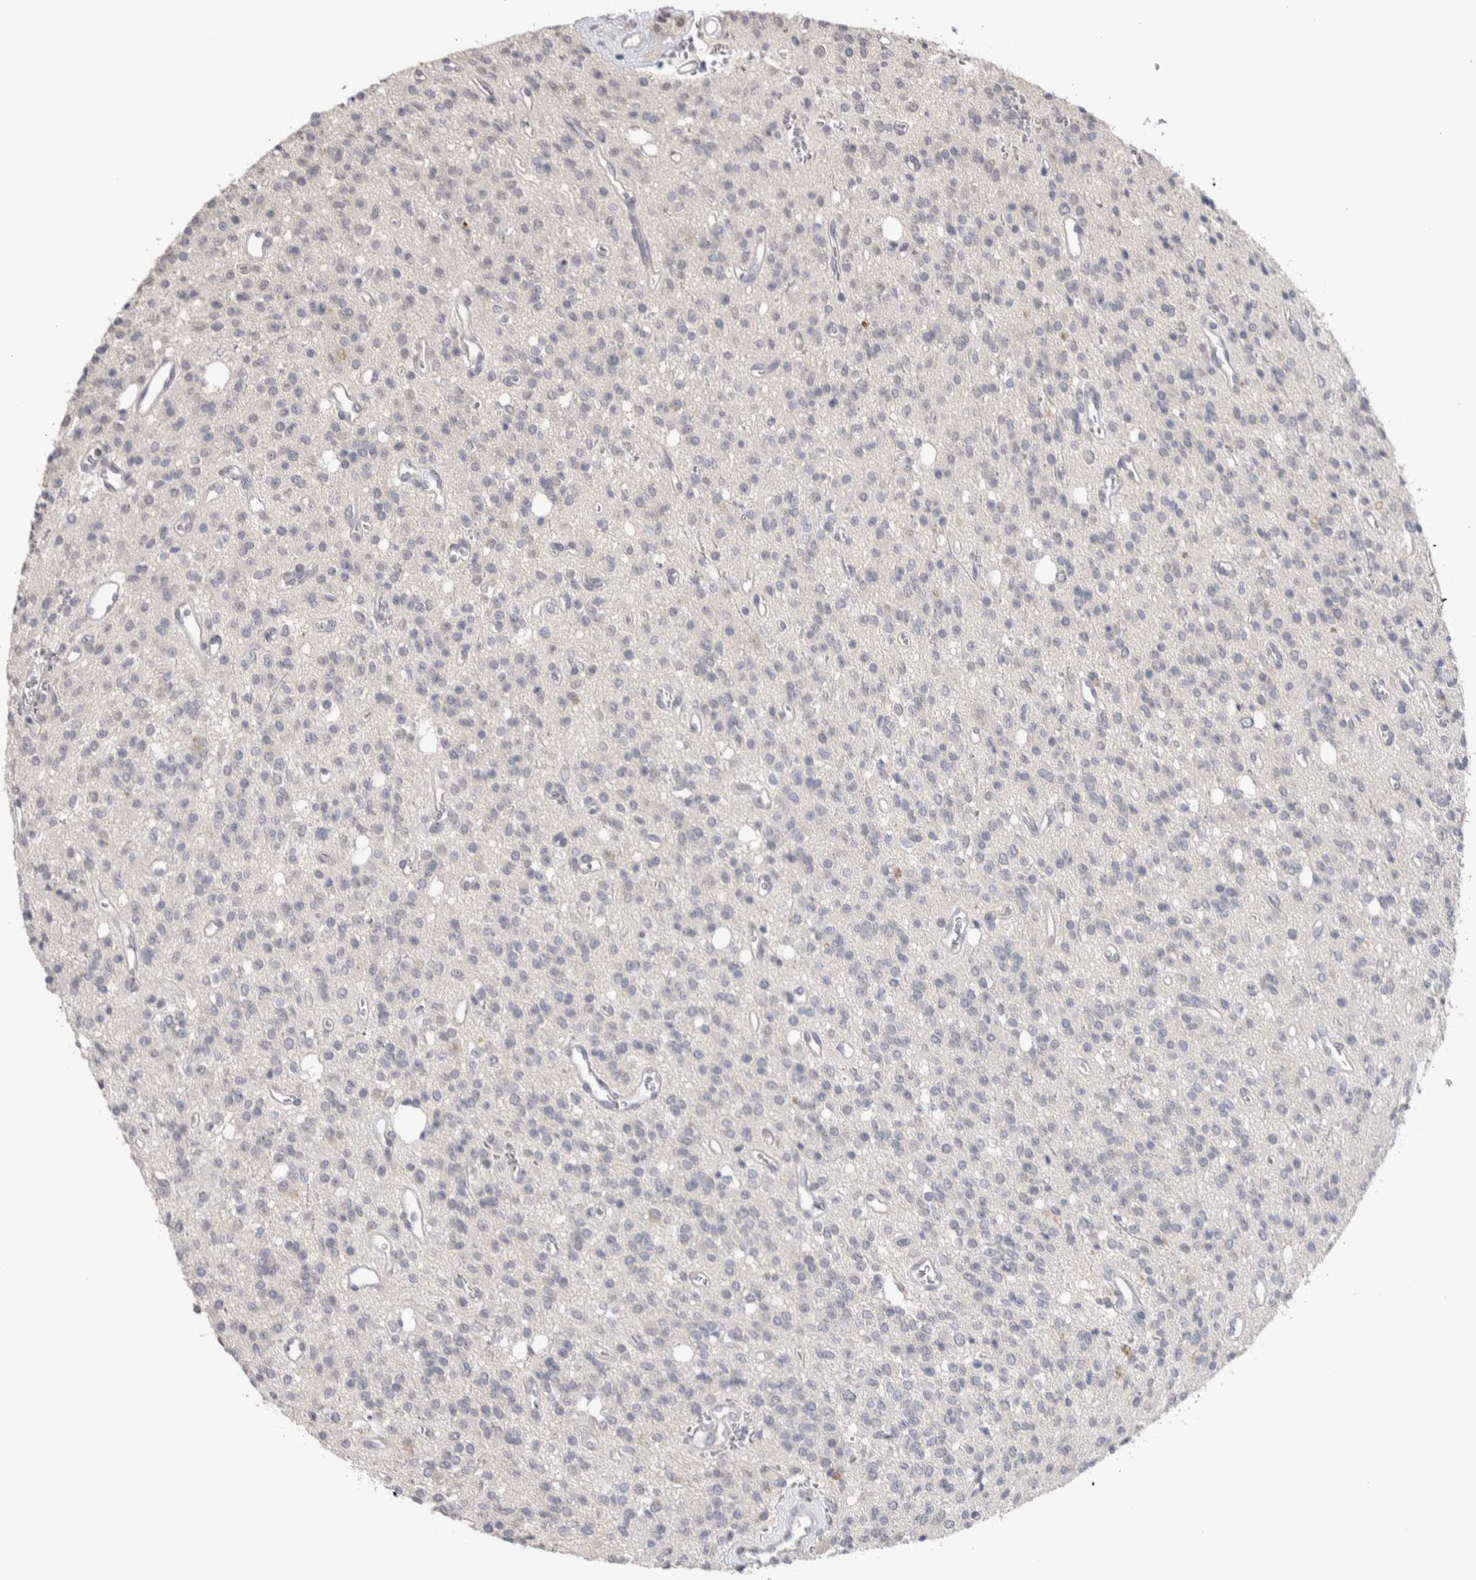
{"staining": {"intensity": "negative", "quantity": "none", "location": "none"}, "tissue": "glioma", "cell_type": "Tumor cells", "image_type": "cancer", "snomed": [{"axis": "morphology", "description": "Glioma, malignant, High grade"}, {"axis": "topography", "description": "Brain"}], "caption": "Immunohistochemistry (IHC) micrograph of neoplastic tissue: human glioma stained with DAB (3,3'-diaminobenzidine) demonstrates no significant protein positivity in tumor cells.", "gene": "TMEM102", "patient": {"sex": "male", "age": 34}}